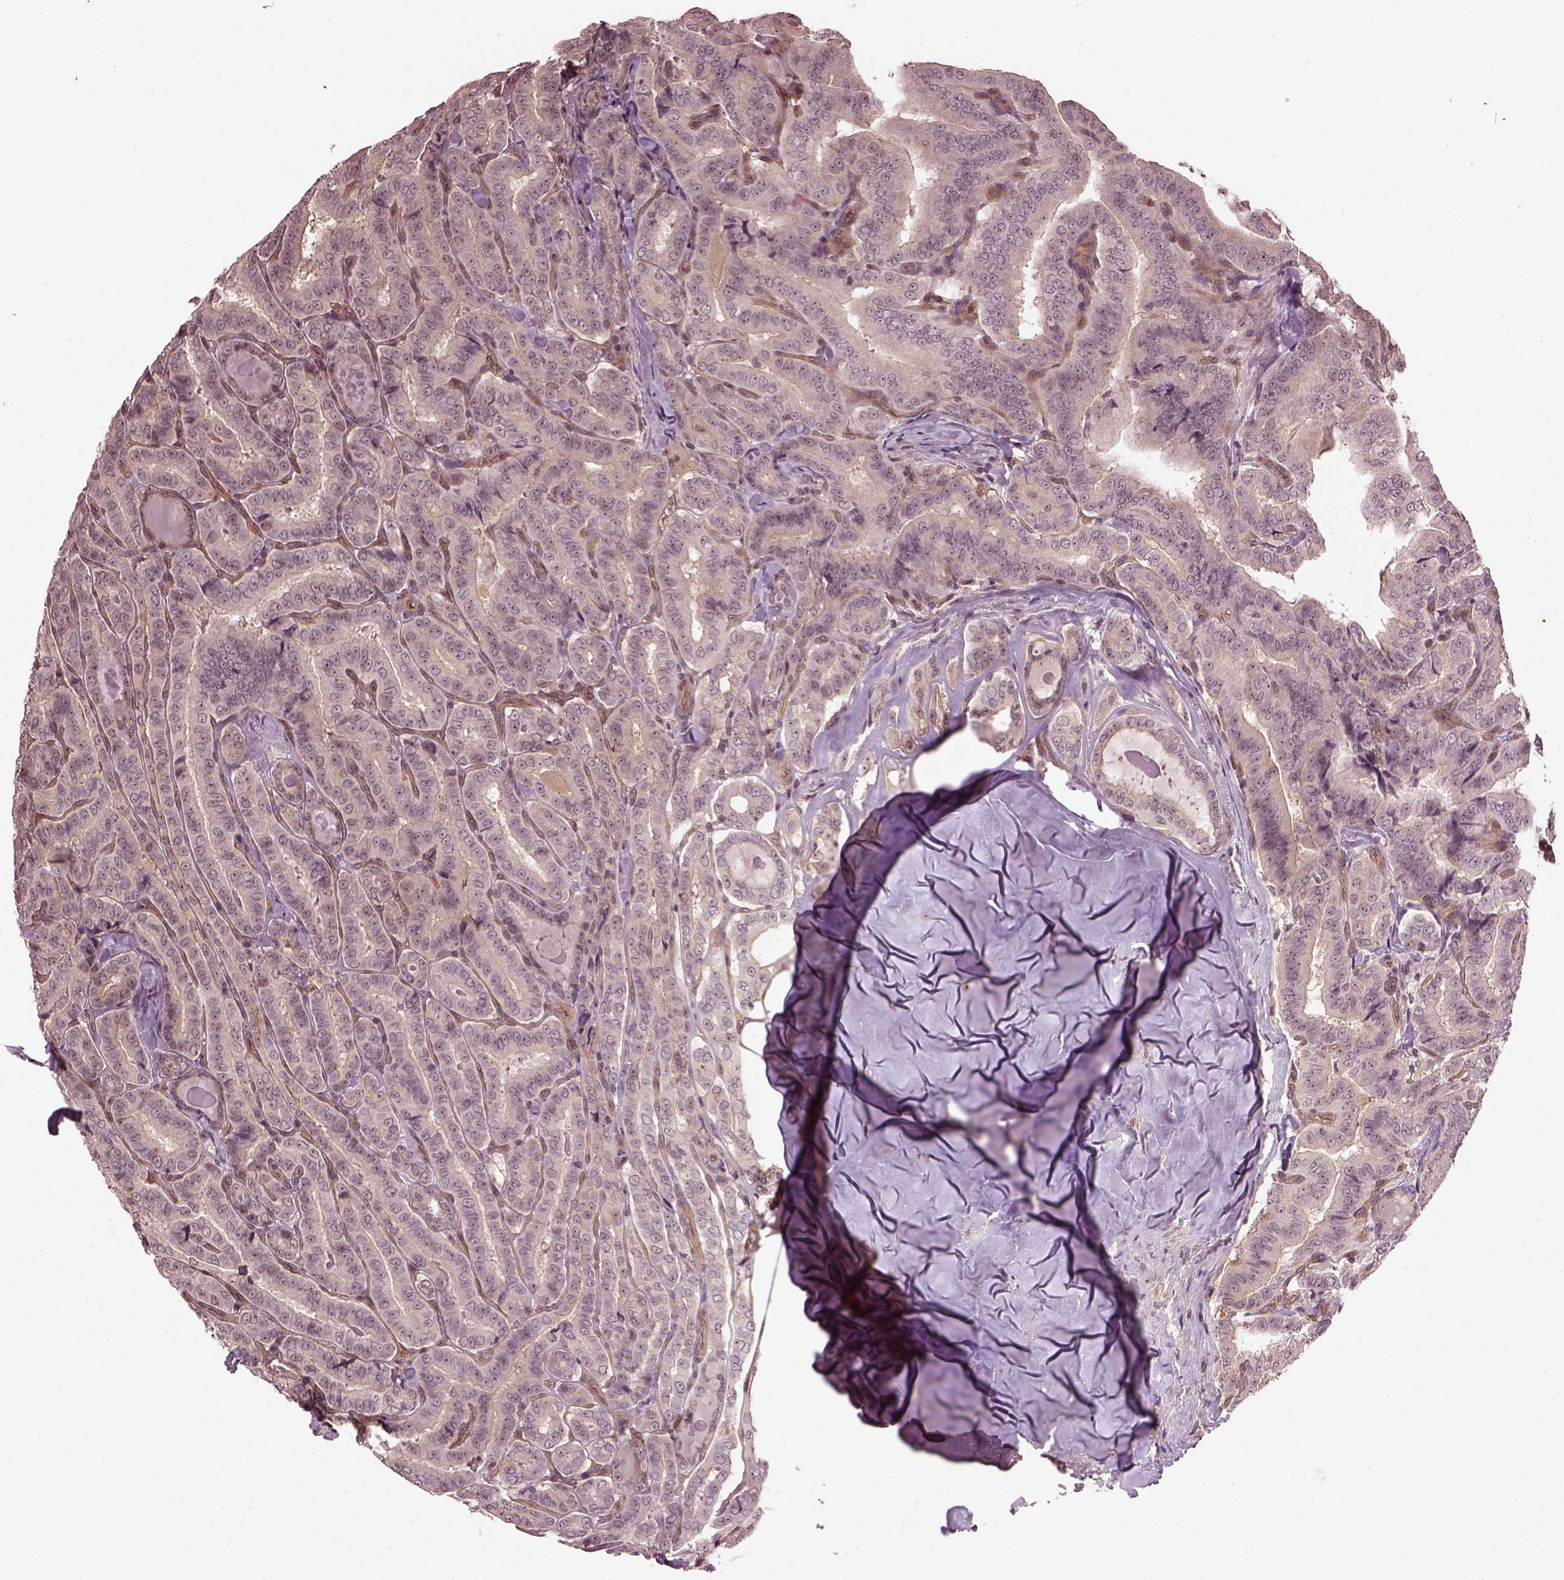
{"staining": {"intensity": "moderate", "quantity": "<25%", "location": "cytoplasmic/membranous,nuclear"}, "tissue": "thyroid cancer", "cell_type": "Tumor cells", "image_type": "cancer", "snomed": [{"axis": "morphology", "description": "Papillary adenocarcinoma, NOS"}, {"axis": "morphology", "description": "Papillary adenoma metastatic"}, {"axis": "topography", "description": "Thyroid gland"}], "caption": "This histopathology image displays immunohistochemistry (IHC) staining of human papillary adenocarcinoma (thyroid), with low moderate cytoplasmic/membranous and nuclear staining in approximately <25% of tumor cells.", "gene": "GNRH1", "patient": {"sex": "female", "age": 50}}